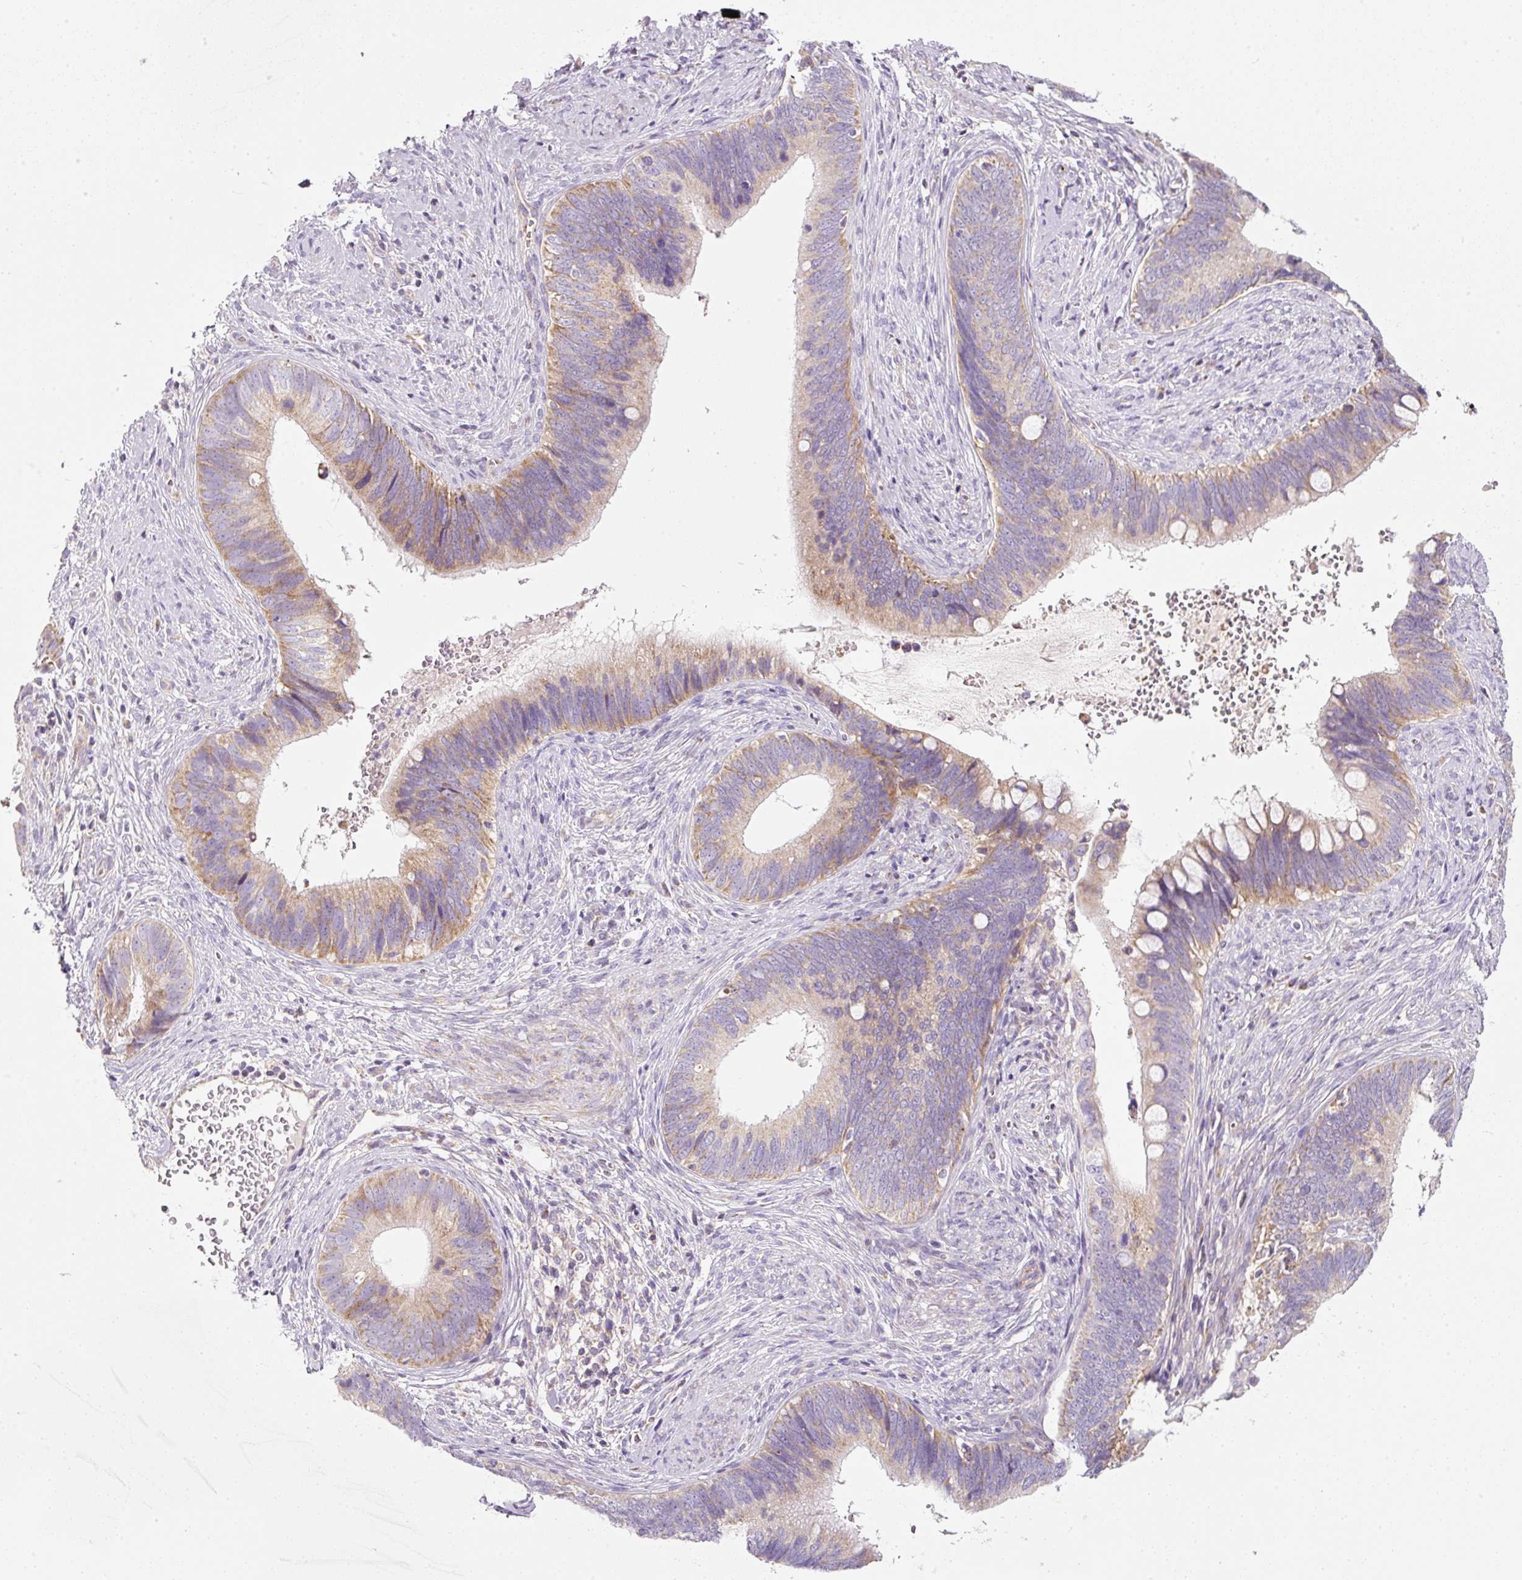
{"staining": {"intensity": "moderate", "quantity": "25%-75%", "location": "cytoplasmic/membranous"}, "tissue": "cervical cancer", "cell_type": "Tumor cells", "image_type": "cancer", "snomed": [{"axis": "morphology", "description": "Adenocarcinoma, NOS"}, {"axis": "topography", "description": "Cervix"}], "caption": "Cervical cancer was stained to show a protein in brown. There is medium levels of moderate cytoplasmic/membranous expression in about 25%-75% of tumor cells. The staining was performed using DAB, with brown indicating positive protein expression. Nuclei are stained blue with hematoxylin.", "gene": "NDUFA1", "patient": {"sex": "female", "age": 42}}